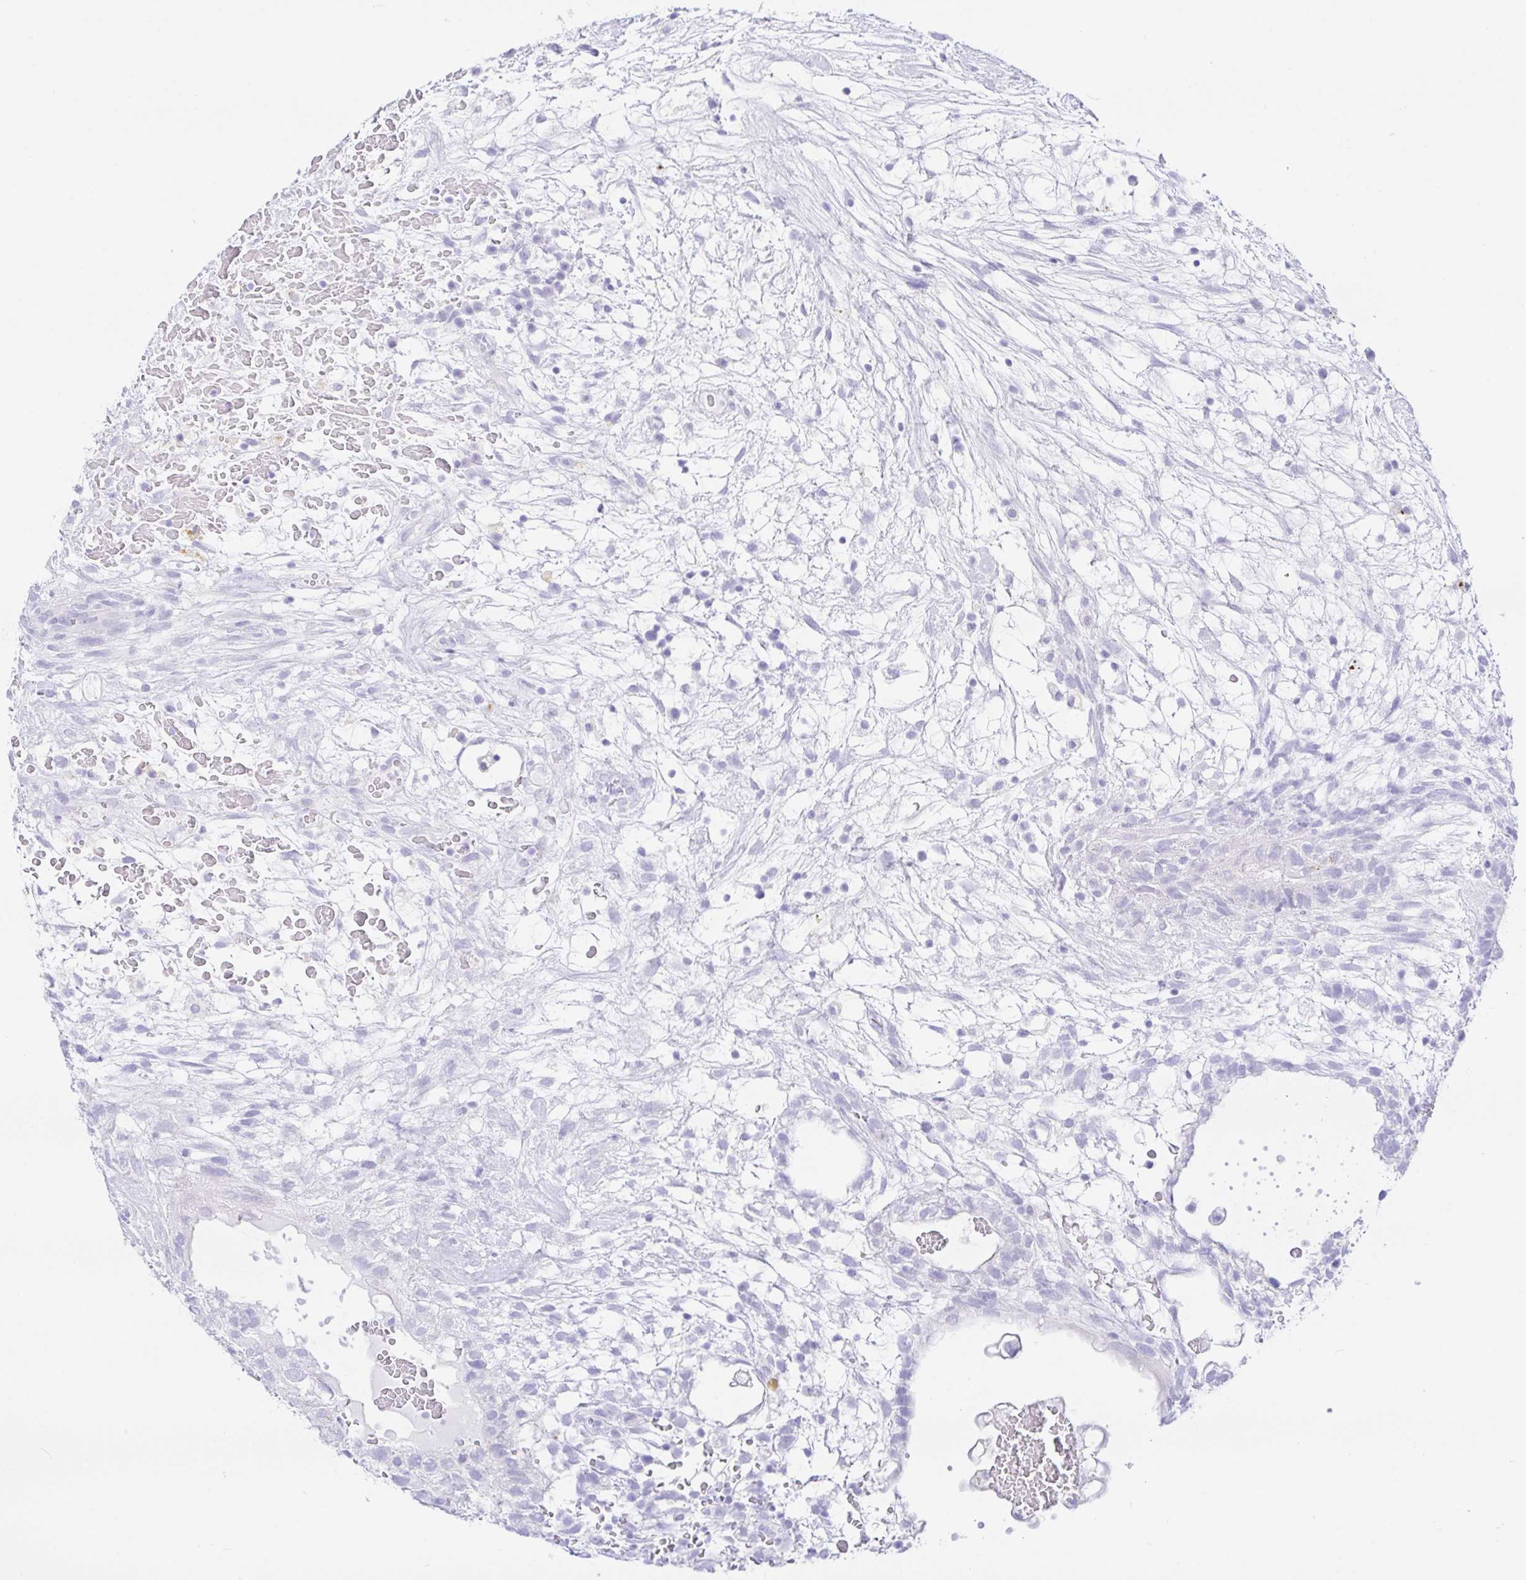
{"staining": {"intensity": "negative", "quantity": "none", "location": "none"}, "tissue": "testis cancer", "cell_type": "Tumor cells", "image_type": "cancer", "snomed": [{"axis": "morphology", "description": "Normal tissue, NOS"}, {"axis": "morphology", "description": "Carcinoma, Embryonal, NOS"}, {"axis": "topography", "description": "Testis"}], "caption": "The micrograph displays no significant expression in tumor cells of testis cancer. The staining is performed using DAB (3,3'-diaminobenzidine) brown chromogen with nuclei counter-stained in using hematoxylin.", "gene": "PAX8", "patient": {"sex": "male", "age": 32}}